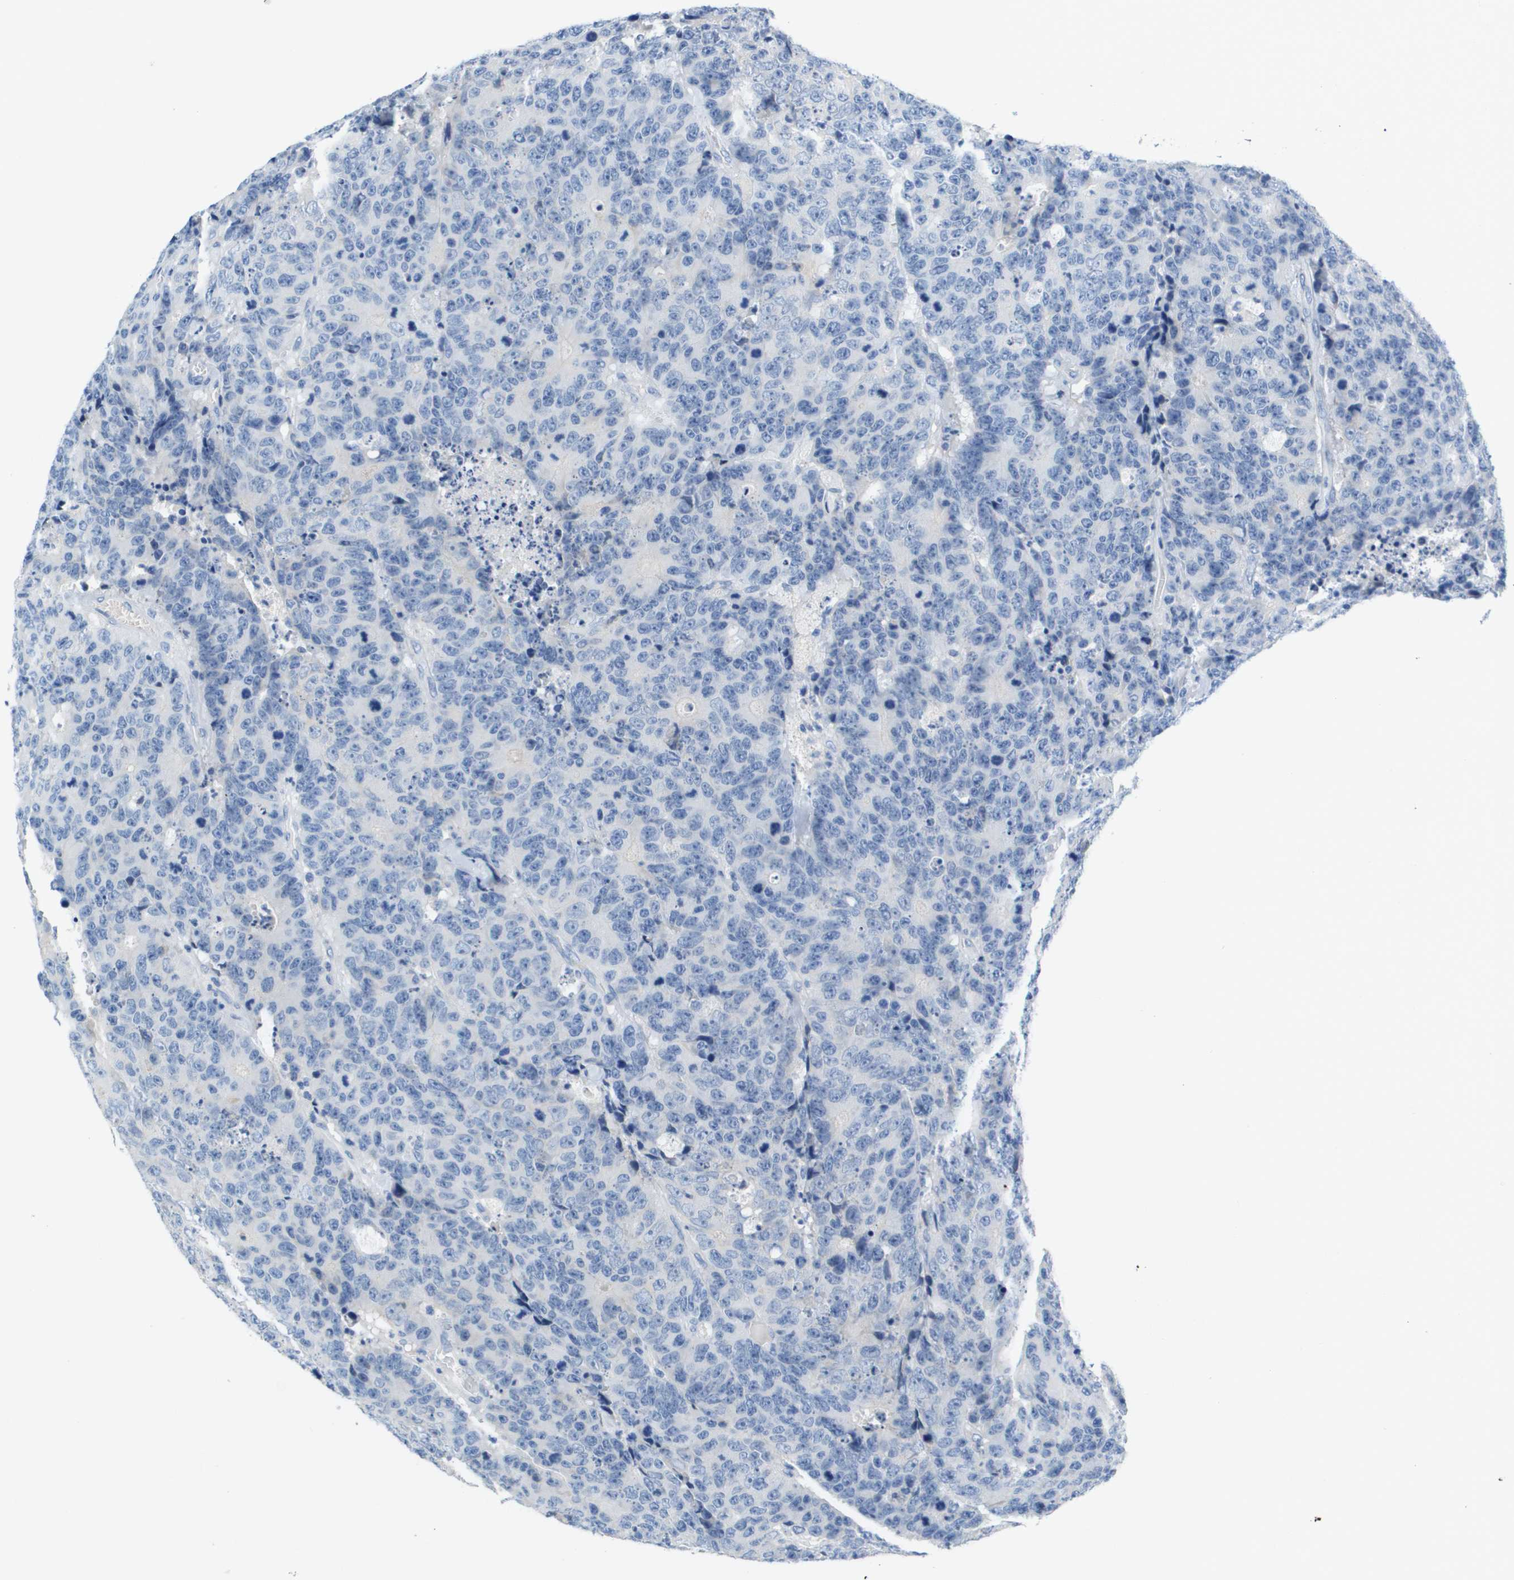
{"staining": {"intensity": "negative", "quantity": "none", "location": "none"}, "tissue": "colorectal cancer", "cell_type": "Tumor cells", "image_type": "cancer", "snomed": [{"axis": "morphology", "description": "Adenocarcinoma, NOS"}, {"axis": "topography", "description": "Colon"}], "caption": "This is an IHC micrograph of colorectal cancer. There is no positivity in tumor cells.", "gene": "NCS1", "patient": {"sex": "female", "age": 86}}